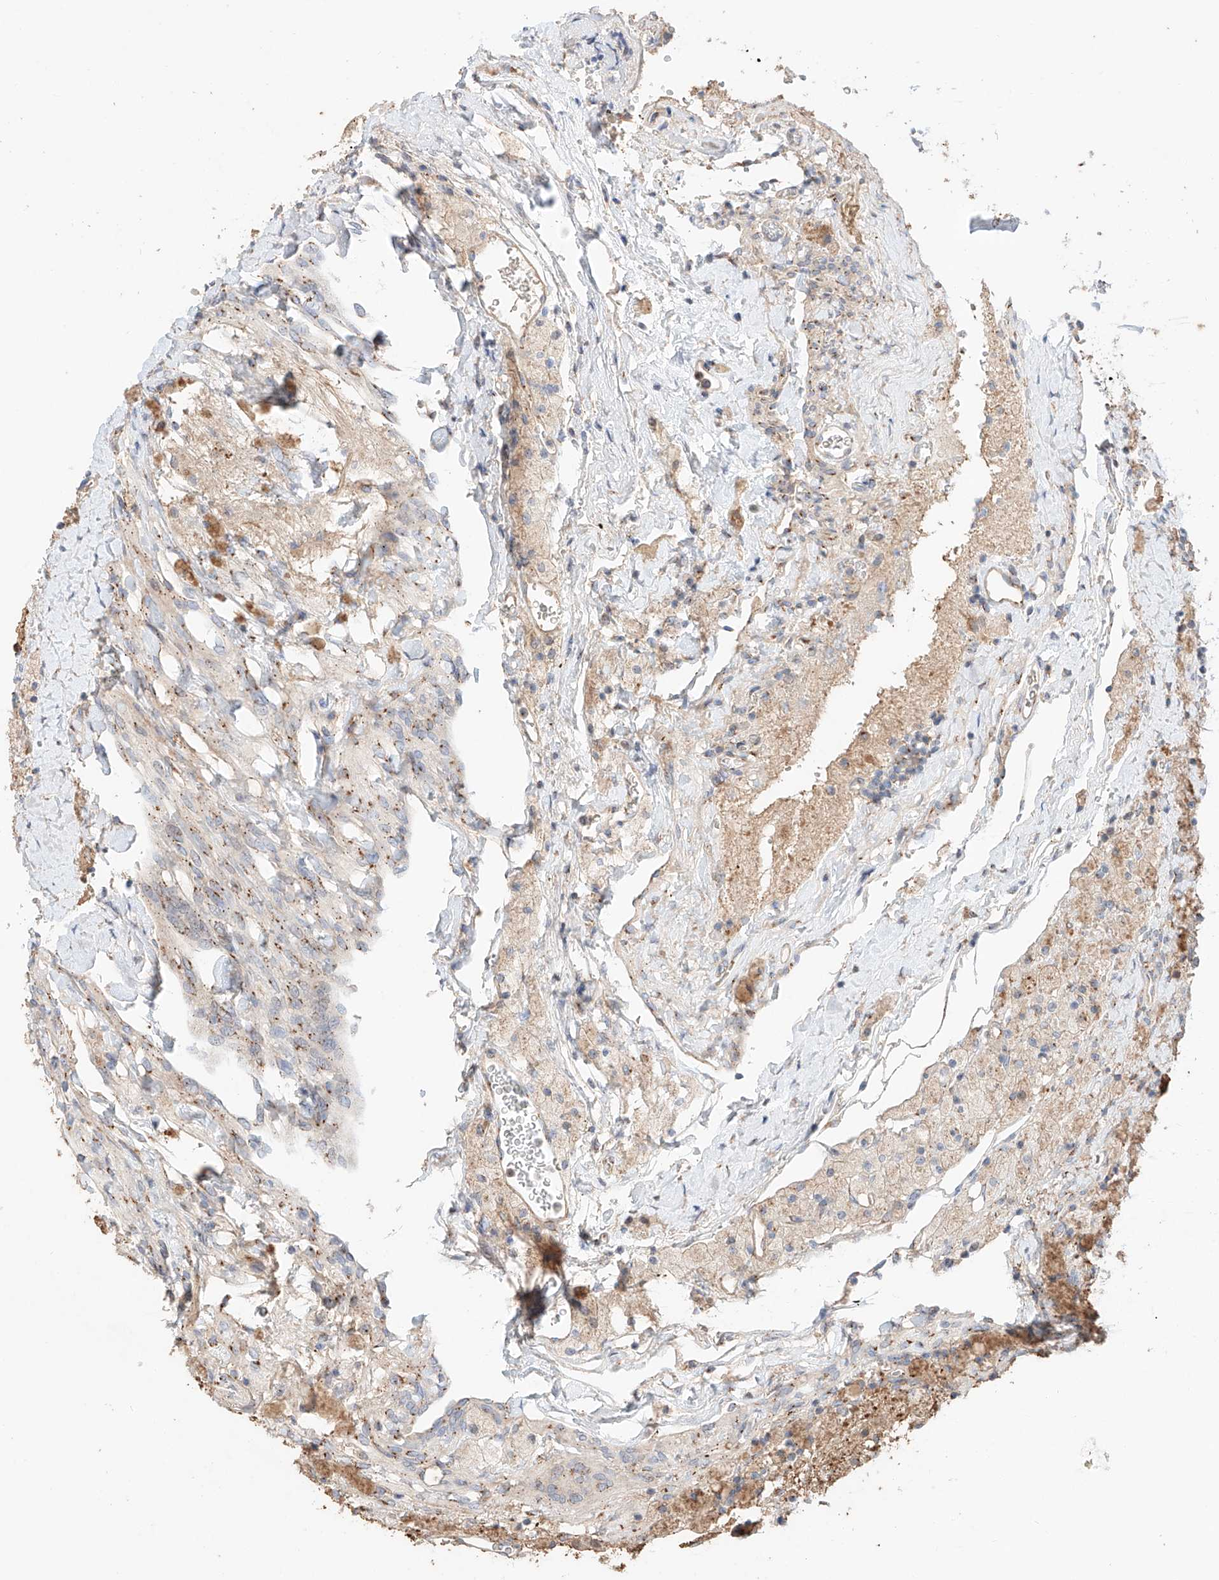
{"staining": {"intensity": "weak", "quantity": "25%-75%", "location": "cytoplasmic/membranous"}, "tissue": "glioma", "cell_type": "Tumor cells", "image_type": "cancer", "snomed": [{"axis": "morphology", "description": "Glioma, malignant, High grade"}, {"axis": "topography", "description": "Brain"}], "caption": "Tumor cells display low levels of weak cytoplasmic/membranous staining in approximately 25%-75% of cells in human malignant glioma (high-grade).", "gene": "MOSPD1", "patient": {"sex": "male", "age": 34}}